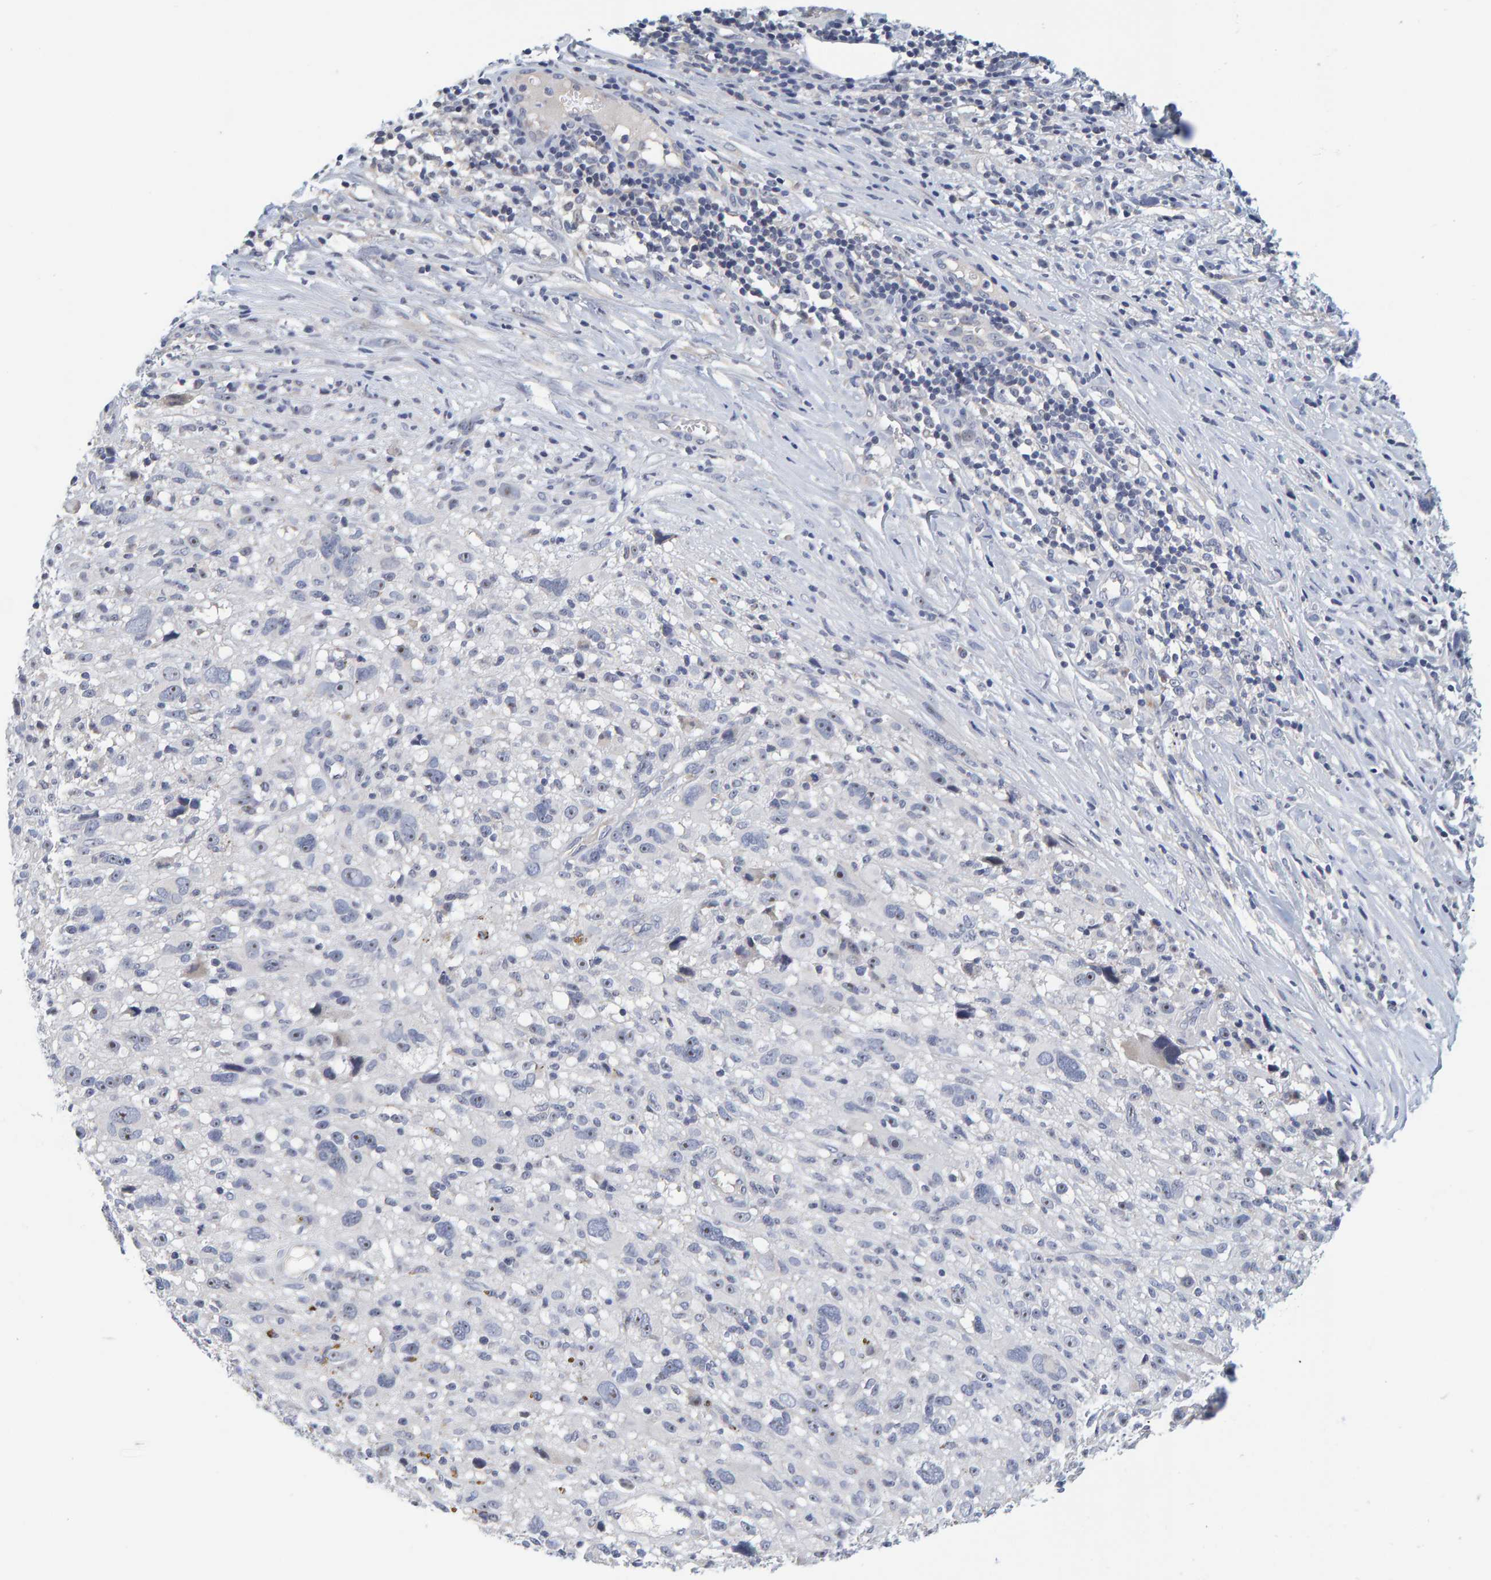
{"staining": {"intensity": "weak", "quantity": "<25%", "location": "nuclear"}, "tissue": "melanoma", "cell_type": "Tumor cells", "image_type": "cancer", "snomed": [{"axis": "morphology", "description": "Malignant melanoma, NOS"}, {"axis": "topography", "description": "Skin"}], "caption": "Immunohistochemical staining of melanoma displays no significant expression in tumor cells.", "gene": "ZNF77", "patient": {"sex": "female", "age": 55}}